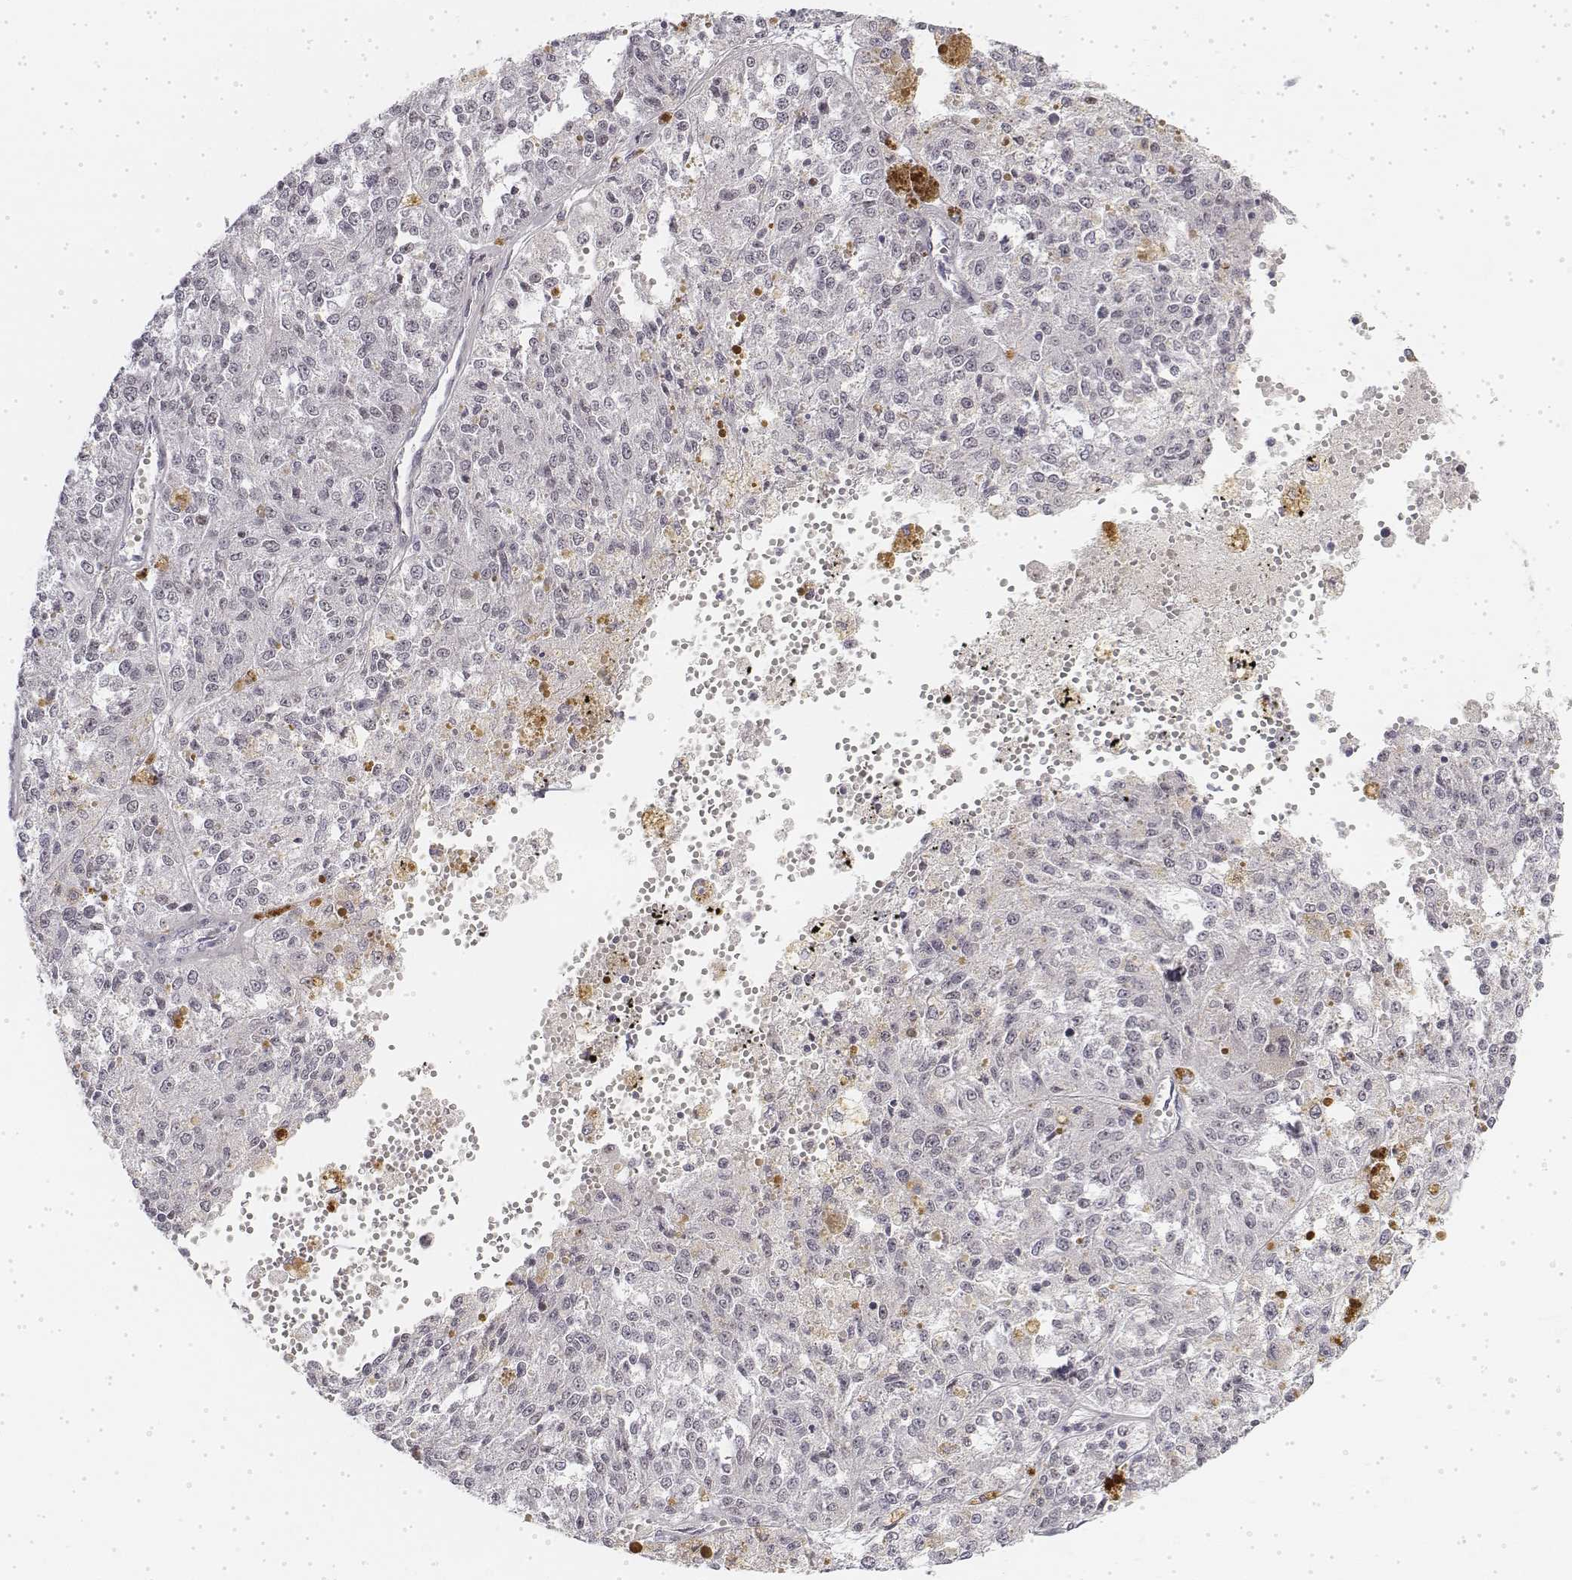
{"staining": {"intensity": "negative", "quantity": "none", "location": "none"}, "tissue": "melanoma", "cell_type": "Tumor cells", "image_type": "cancer", "snomed": [{"axis": "morphology", "description": "Malignant melanoma, Metastatic site"}, {"axis": "topography", "description": "Lymph node"}], "caption": "The image demonstrates no staining of tumor cells in melanoma.", "gene": "KRT84", "patient": {"sex": "female", "age": 64}}